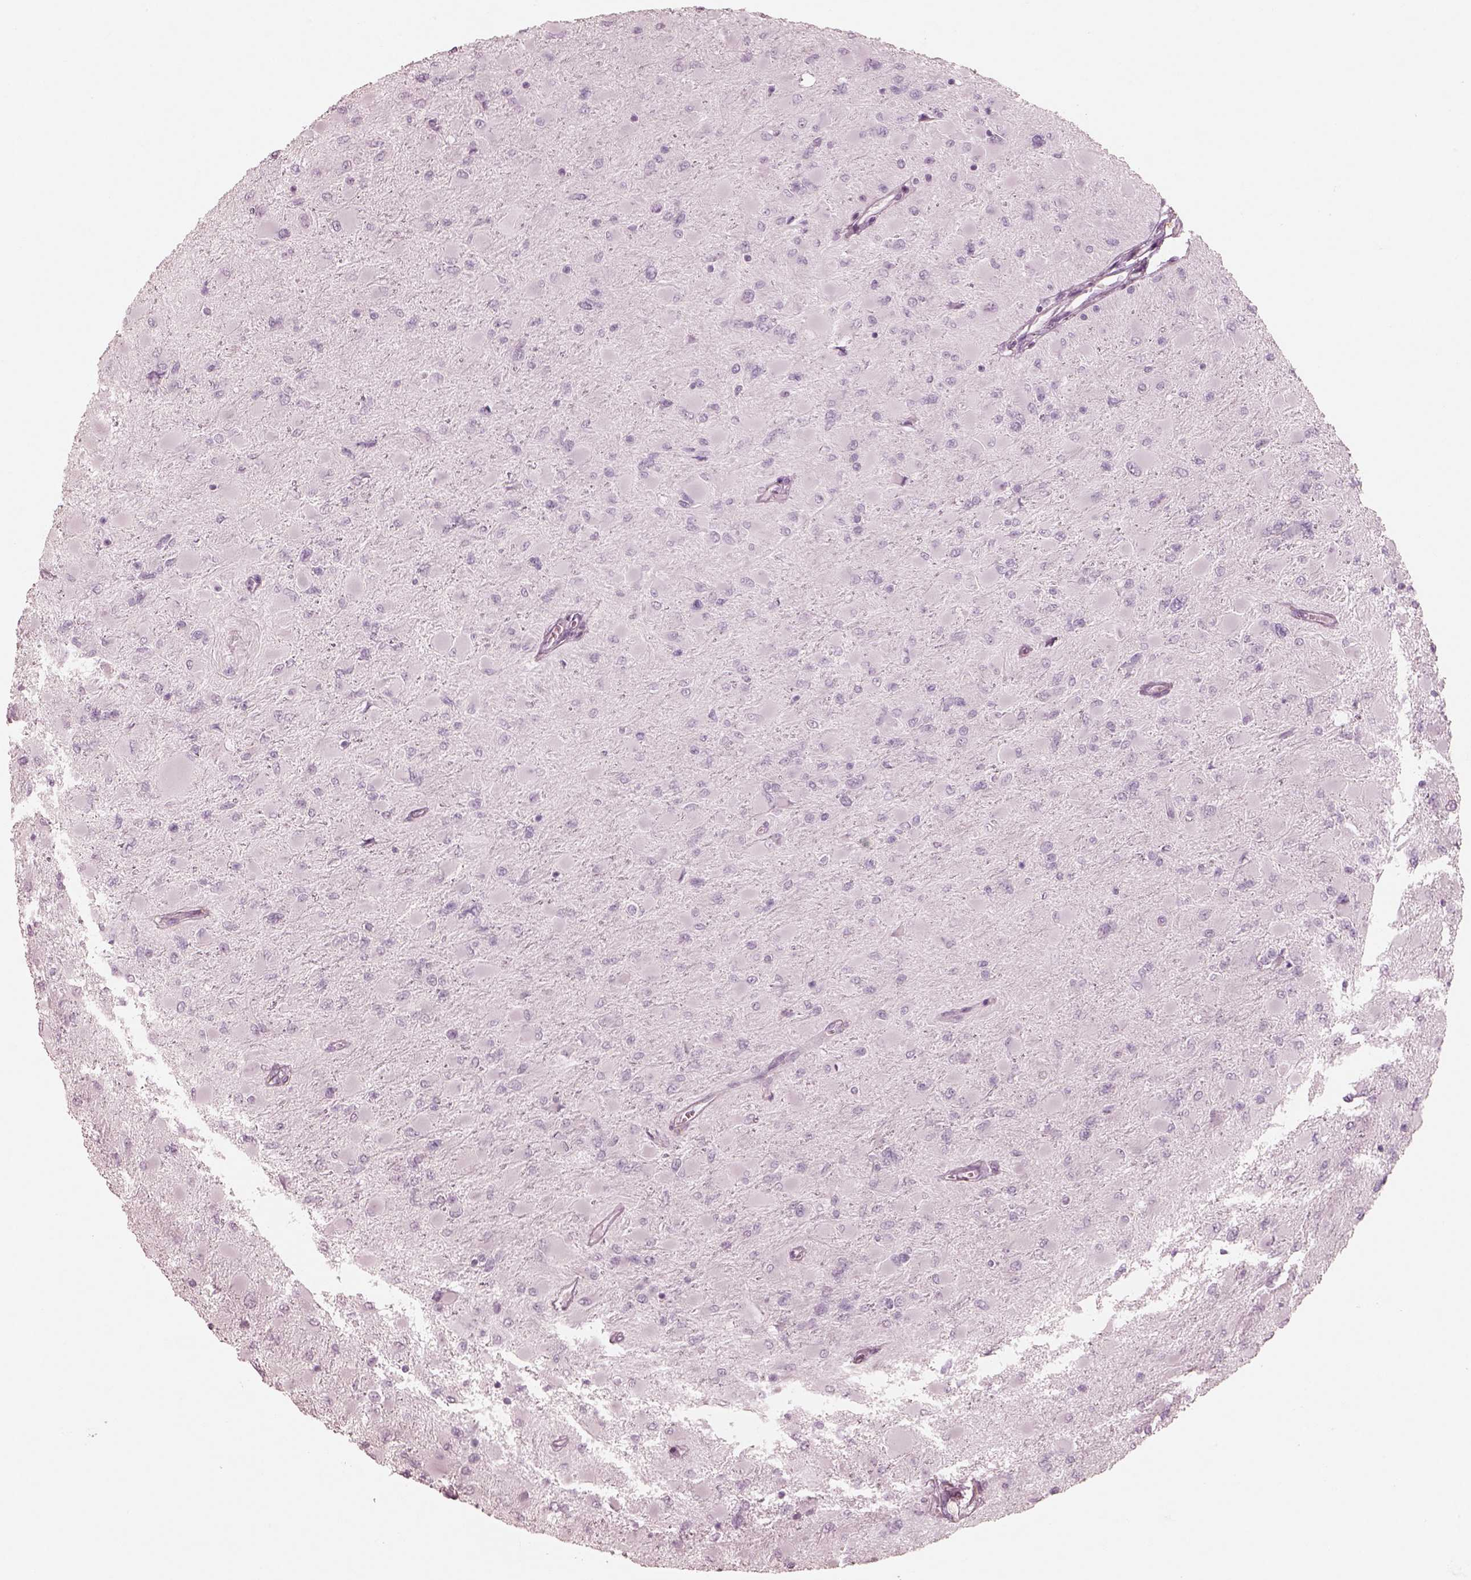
{"staining": {"intensity": "negative", "quantity": "none", "location": "none"}, "tissue": "glioma", "cell_type": "Tumor cells", "image_type": "cancer", "snomed": [{"axis": "morphology", "description": "Glioma, malignant, High grade"}, {"axis": "topography", "description": "Cerebral cortex"}], "caption": "This is an IHC histopathology image of human malignant glioma (high-grade). There is no staining in tumor cells.", "gene": "PON3", "patient": {"sex": "female", "age": 36}}